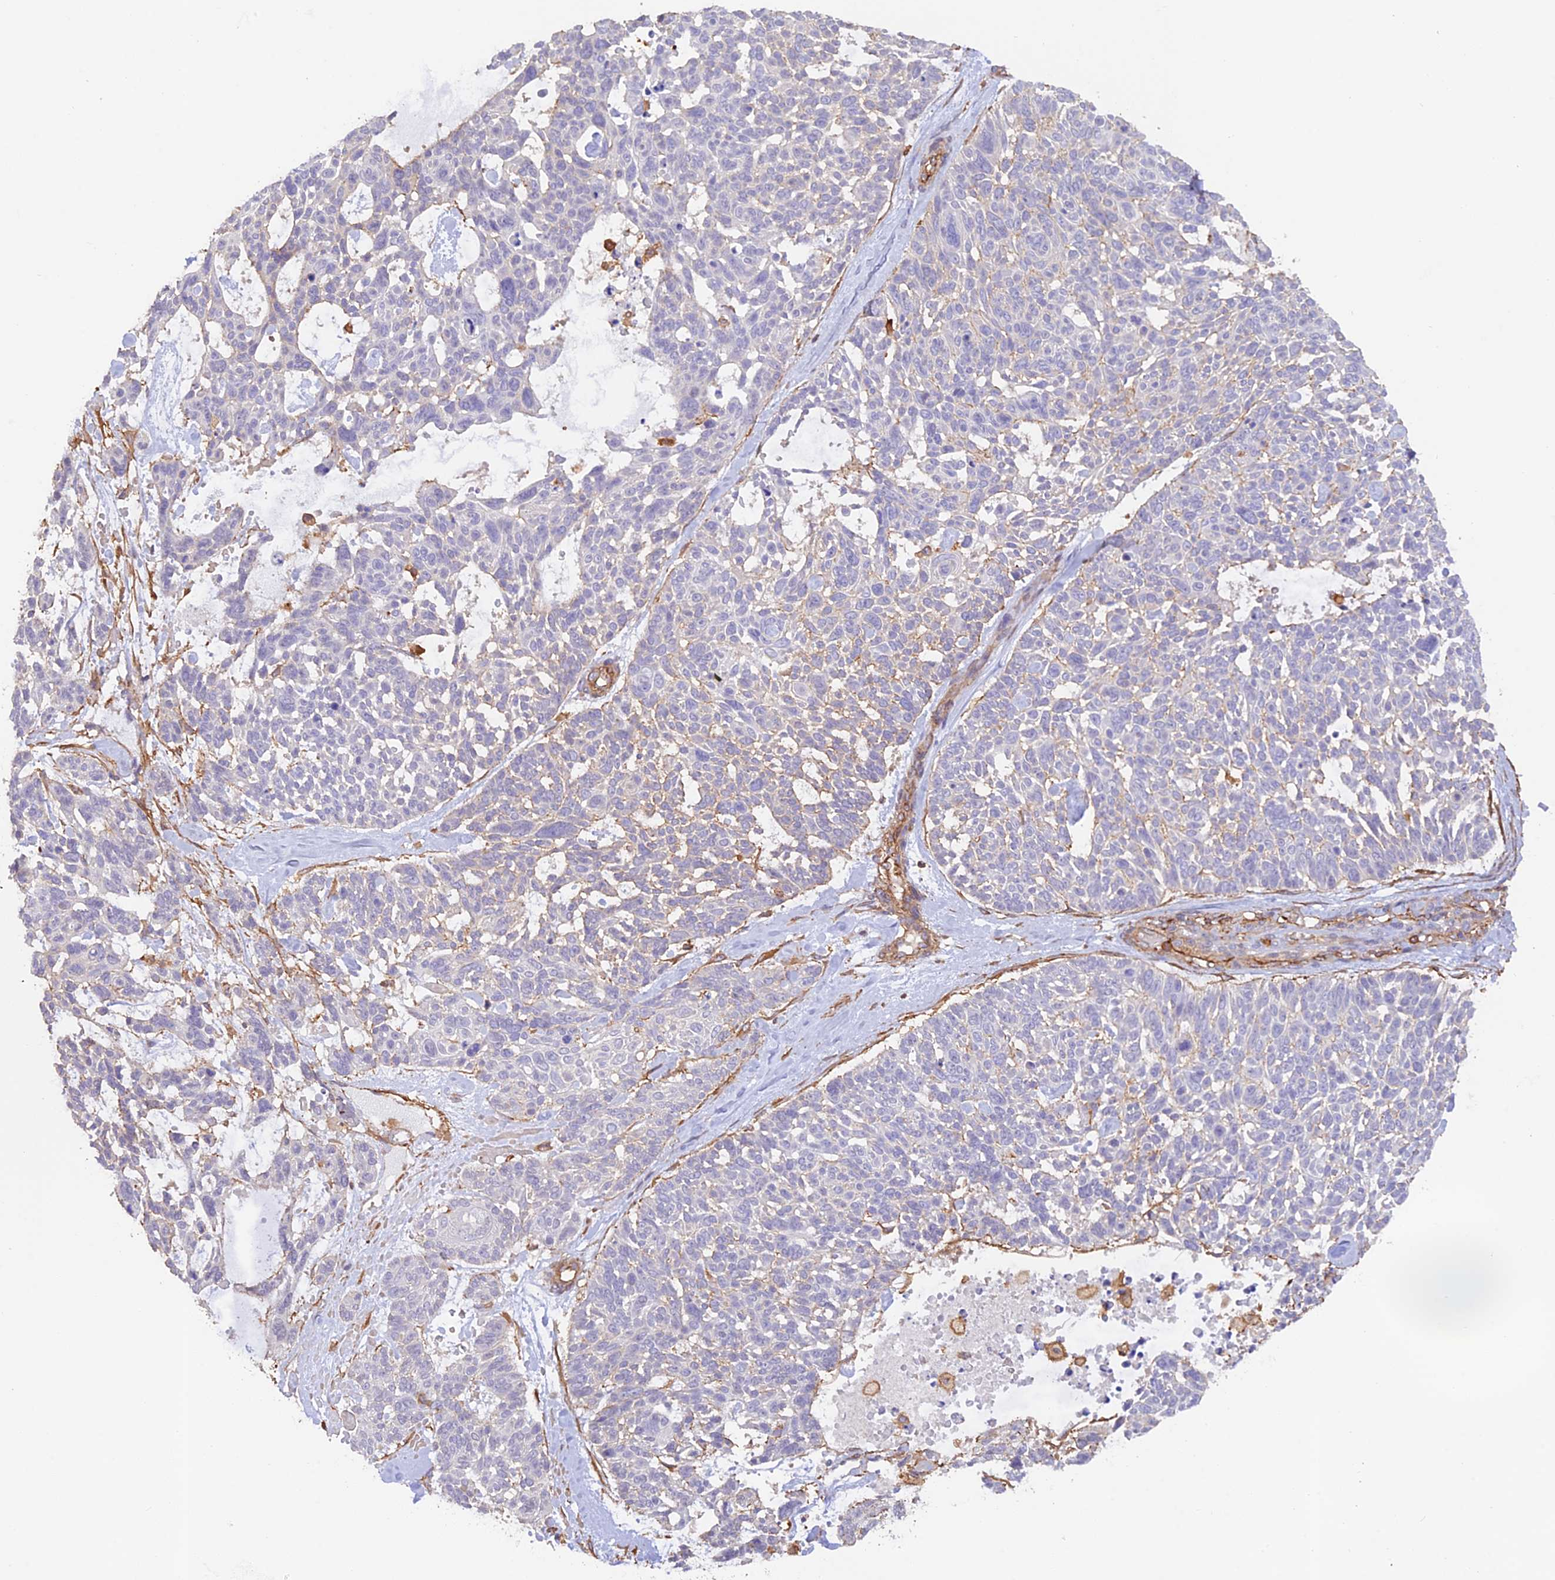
{"staining": {"intensity": "weak", "quantity": "<25%", "location": "cytoplasmic/membranous"}, "tissue": "skin cancer", "cell_type": "Tumor cells", "image_type": "cancer", "snomed": [{"axis": "morphology", "description": "Basal cell carcinoma"}, {"axis": "topography", "description": "Skin"}], "caption": "A micrograph of skin basal cell carcinoma stained for a protein demonstrates no brown staining in tumor cells.", "gene": "DENND1C", "patient": {"sex": "male", "age": 88}}